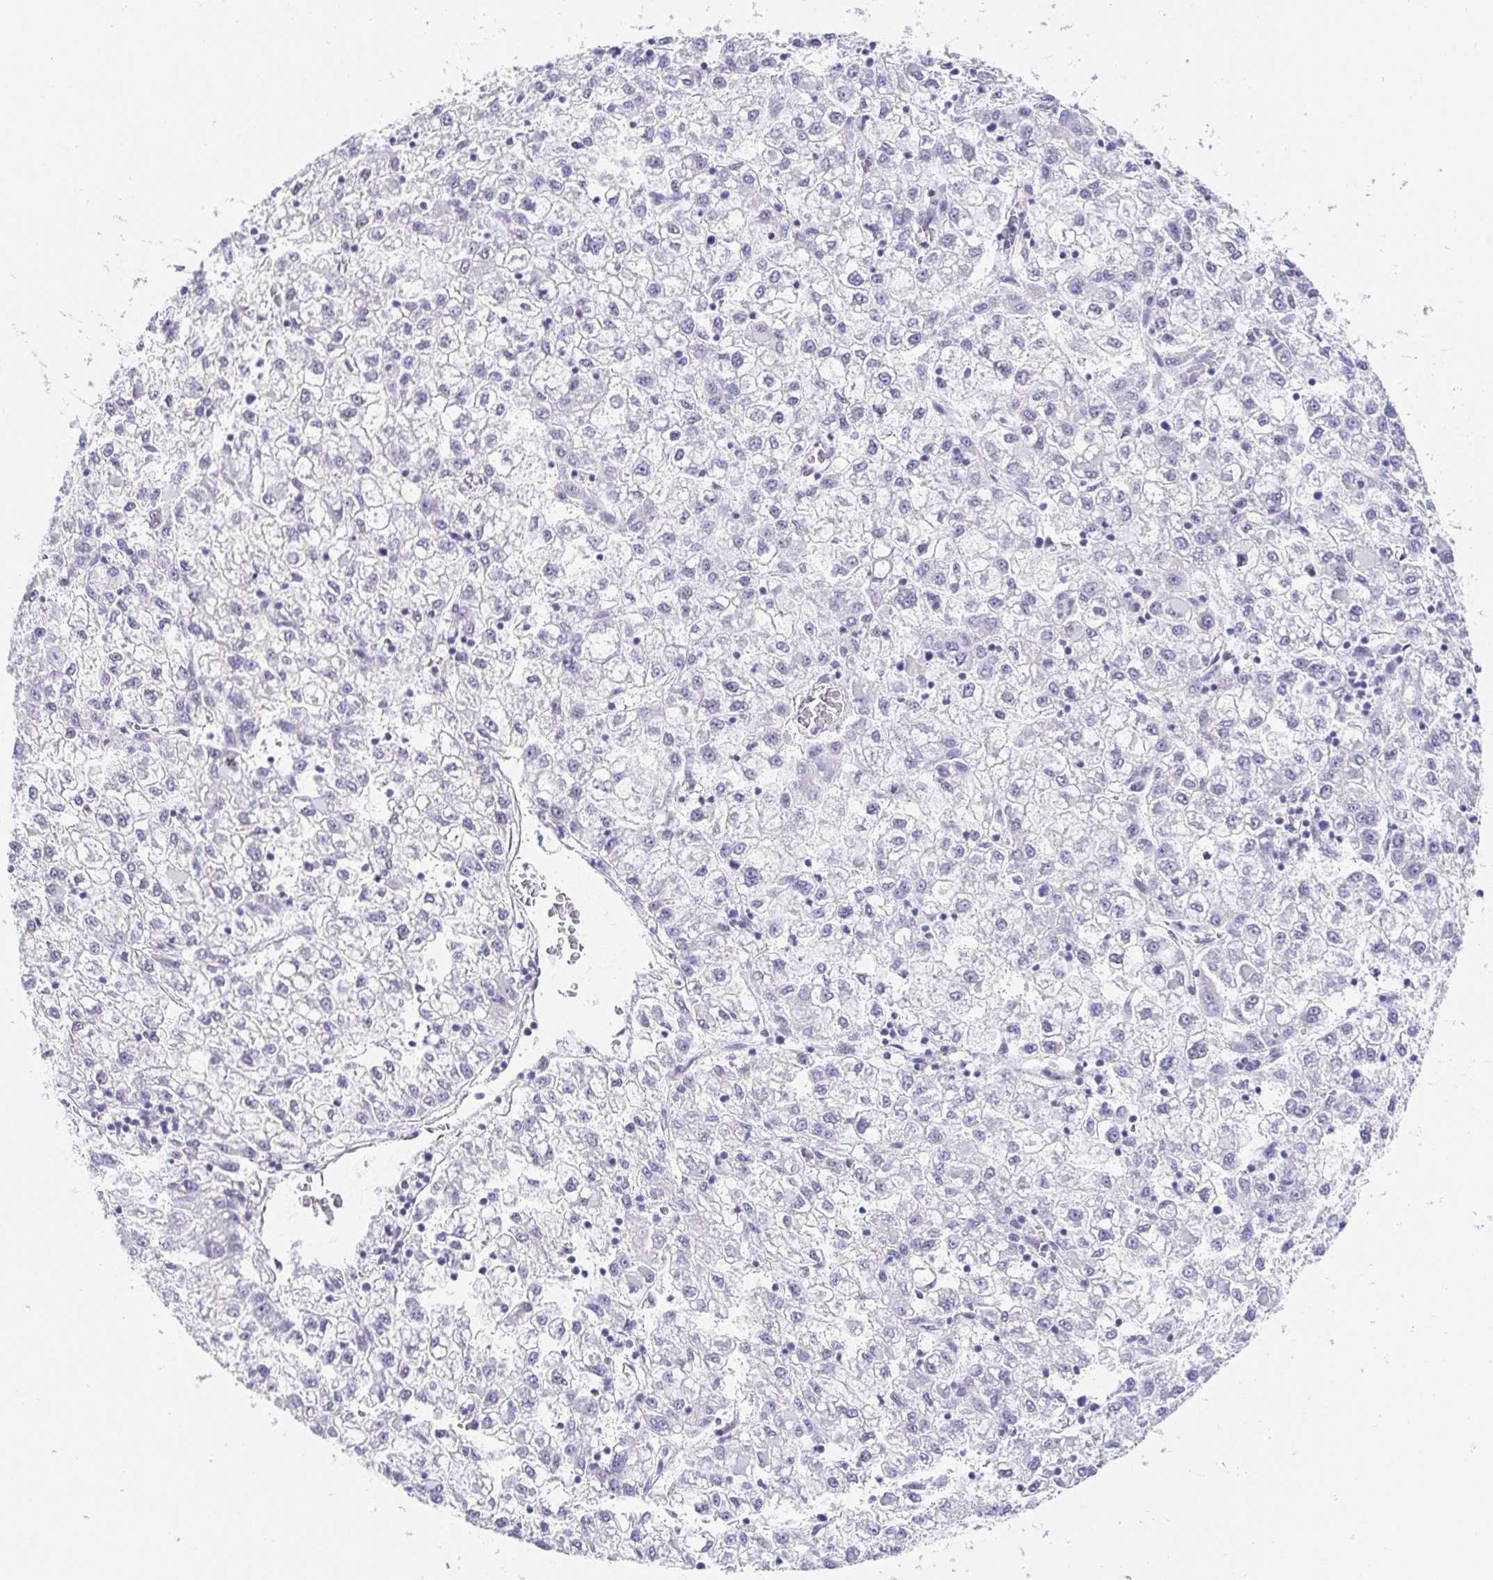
{"staining": {"intensity": "negative", "quantity": "none", "location": "none"}, "tissue": "liver cancer", "cell_type": "Tumor cells", "image_type": "cancer", "snomed": [{"axis": "morphology", "description": "Carcinoma, Hepatocellular, NOS"}, {"axis": "topography", "description": "Liver"}], "caption": "Human liver cancer stained for a protein using immunohistochemistry shows no staining in tumor cells.", "gene": "AKAP14", "patient": {"sex": "male", "age": 40}}